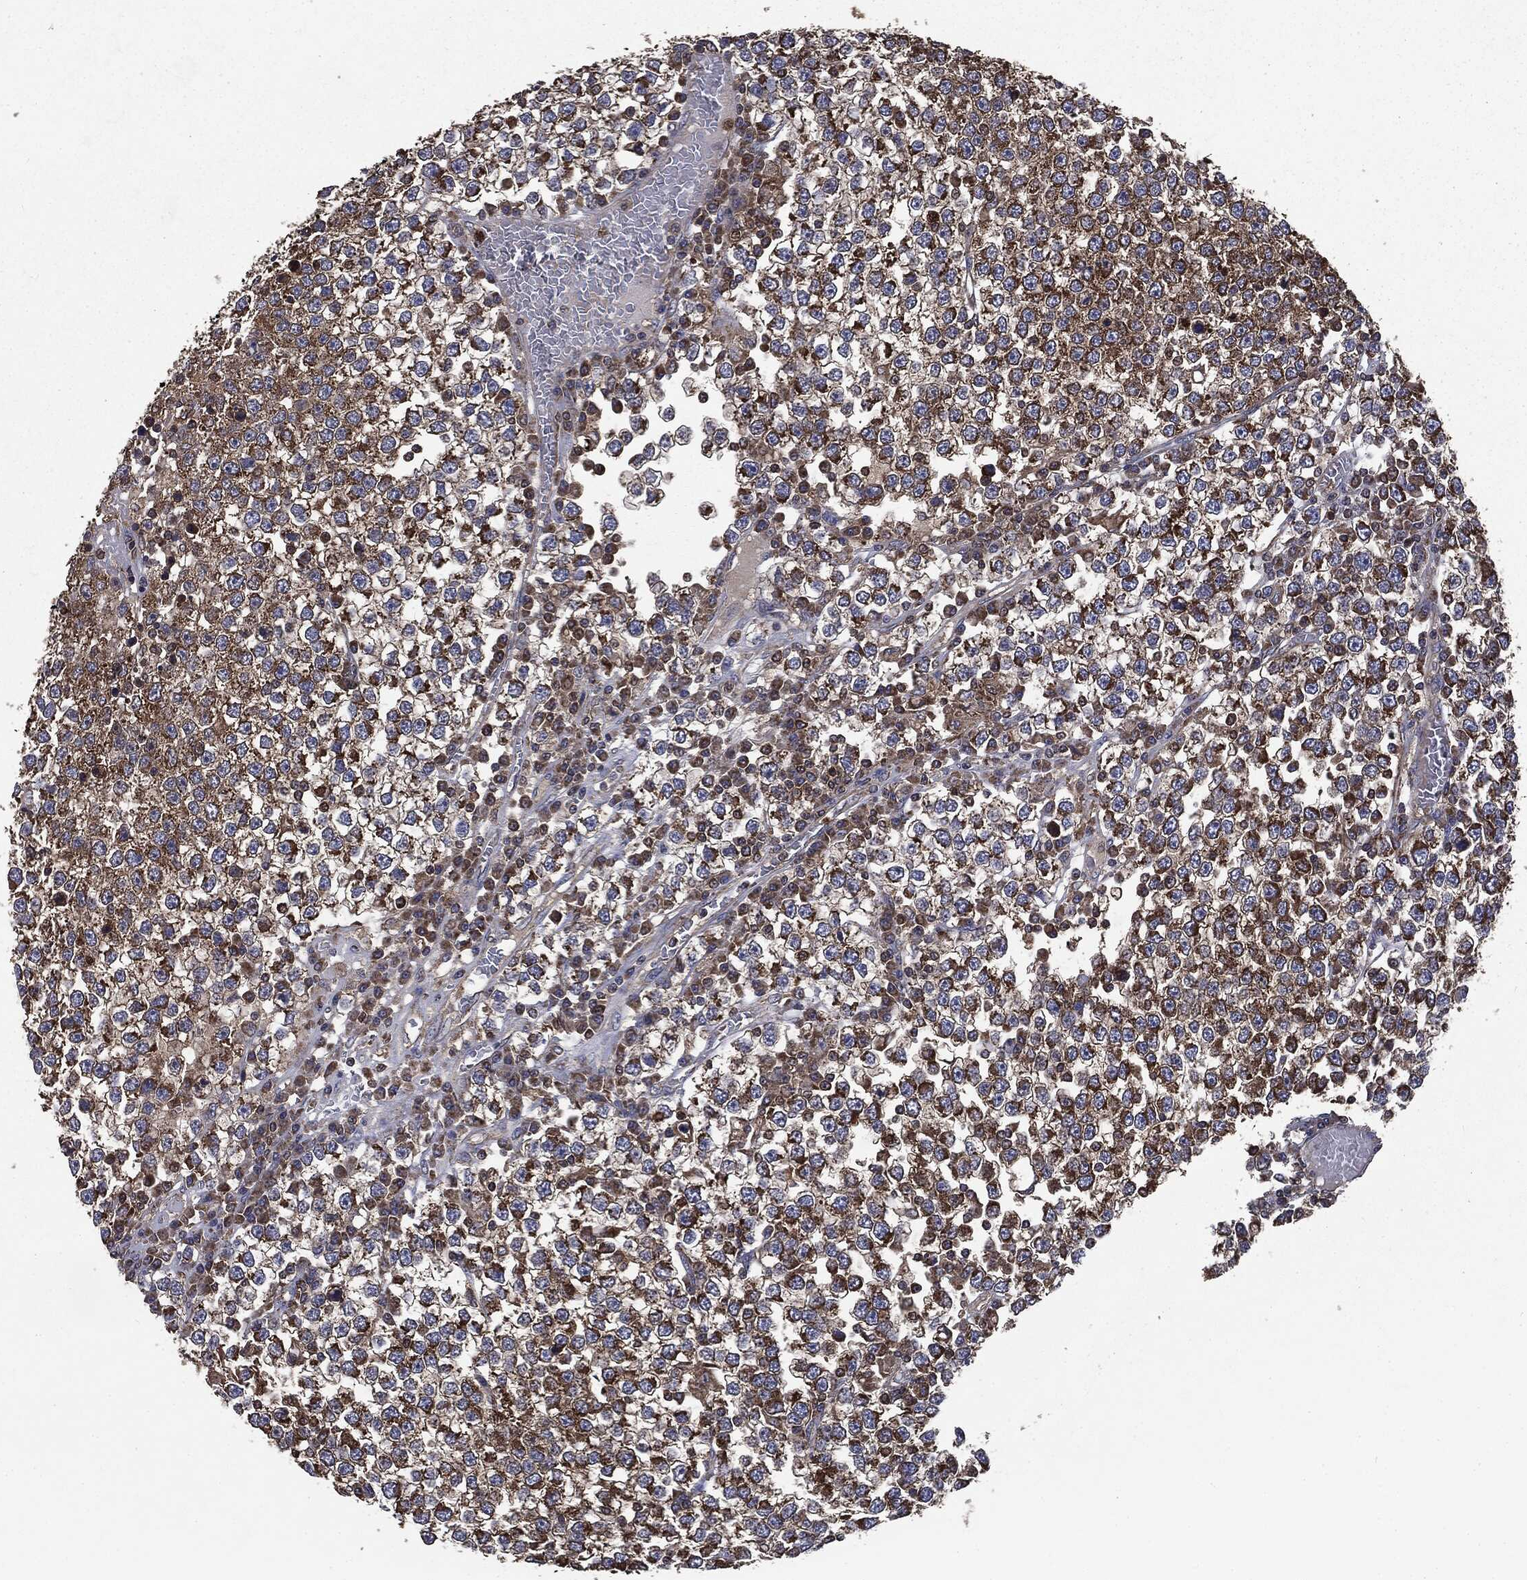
{"staining": {"intensity": "strong", "quantity": ">75%", "location": "cytoplasmic/membranous"}, "tissue": "testis cancer", "cell_type": "Tumor cells", "image_type": "cancer", "snomed": [{"axis": "morphology", "description": "Seminoma, NOS"}, {"axis": "topography", "description": "Testis"}], "caption": "A brown stain shows strong cytoplasmic/membranous staining of a protein in human testis cancer tumor cells.", "gene": "MAPK6", "patient": {"sex": "male", "age": 65}}